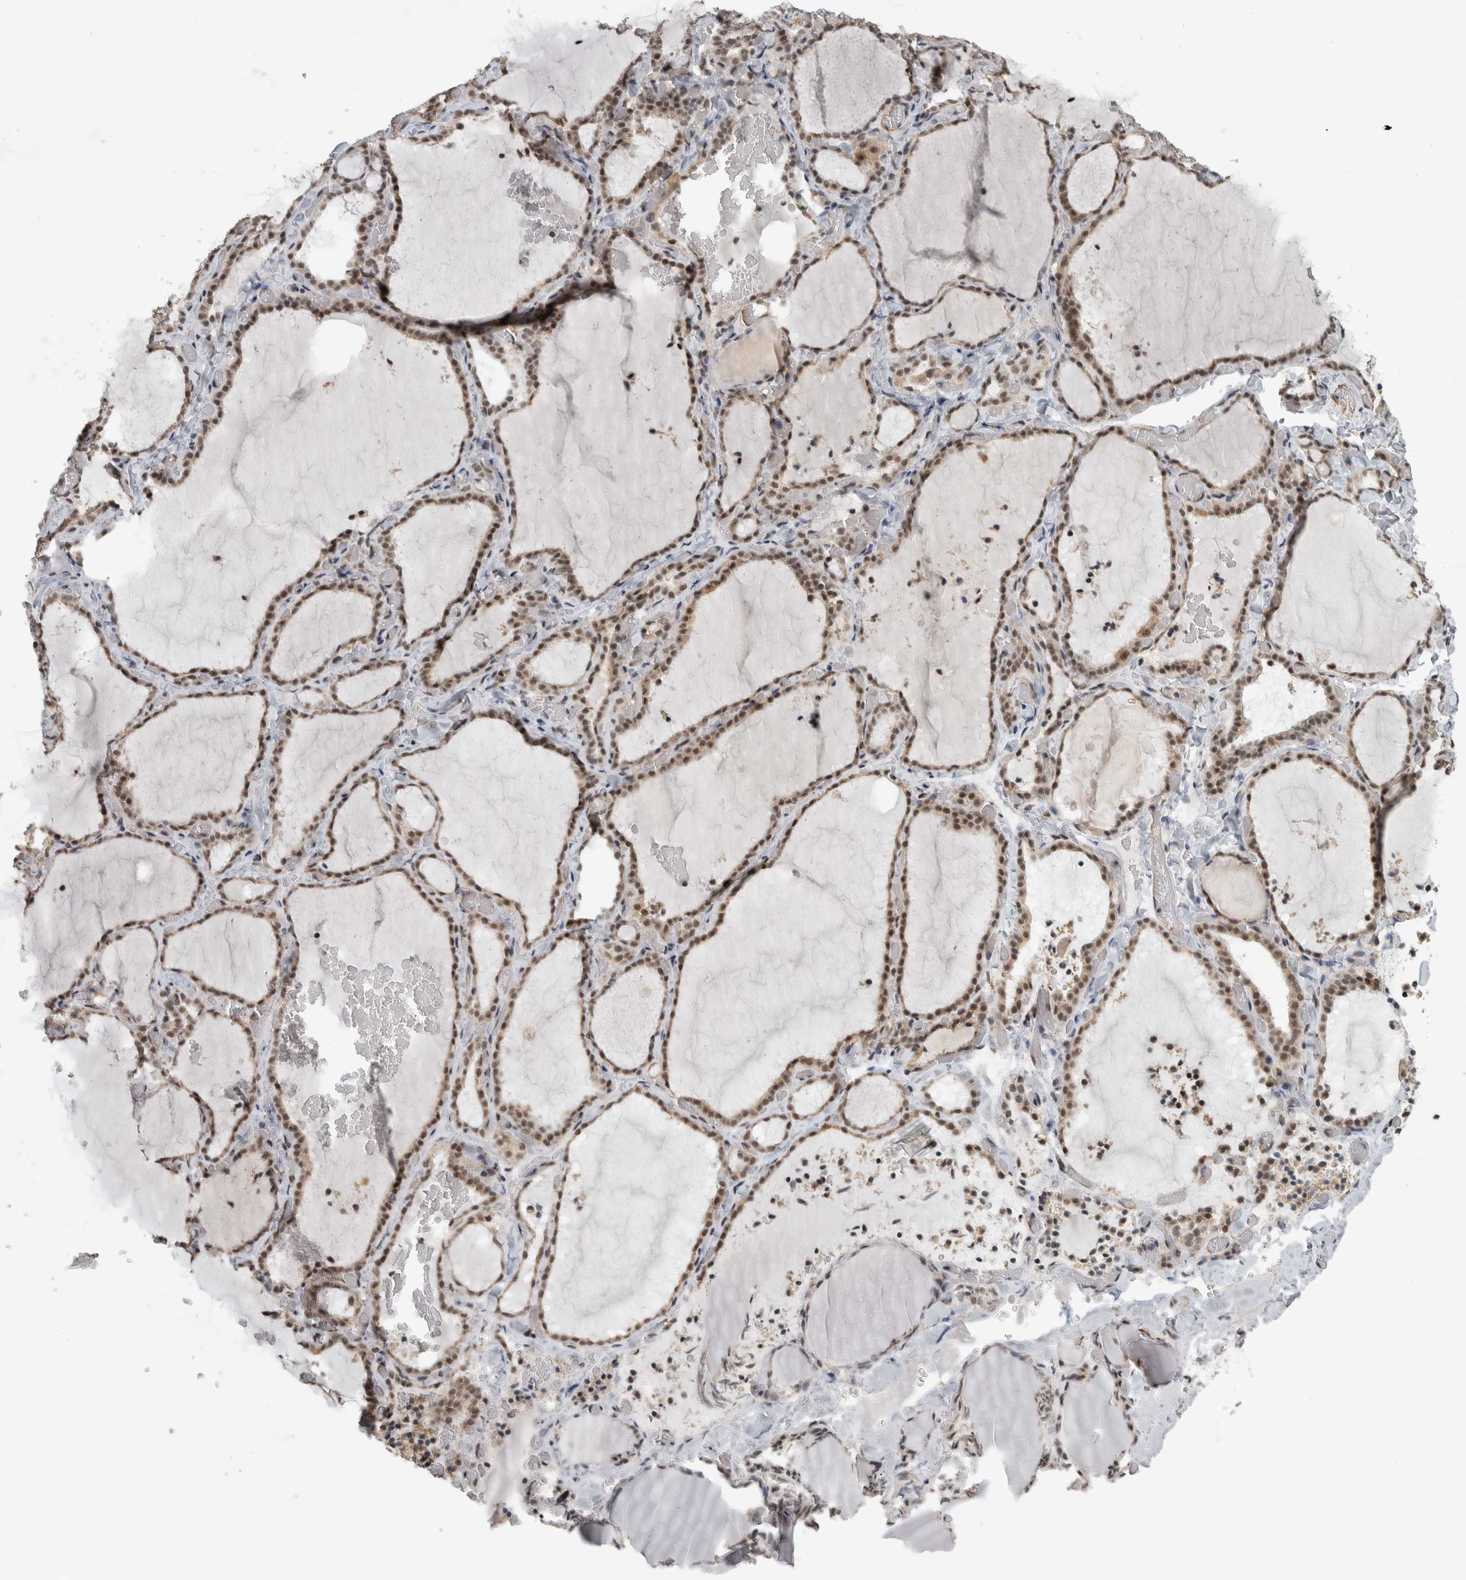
{"staining": {"intensity": "moderate", "quantity": ">75%", "location": "nuclear"}, "tissue": "thyroid gland", "cell_type": "Glandular cells", "image_type": "normal", "snomed": [{"axis": "morphology", "description": "Normal tissue, NOS"}, {"axis": "topography", "description": "Thyroid gland"}], "caption": "This photomicrograph exhibits immunohistochemistry (IHC) staining of normal human thyroid gland, with medium moderate nuclear staining in about >75% of glandular cells.", "gene": "DDX42", "patient": {"sex": "female", "age": 22}}